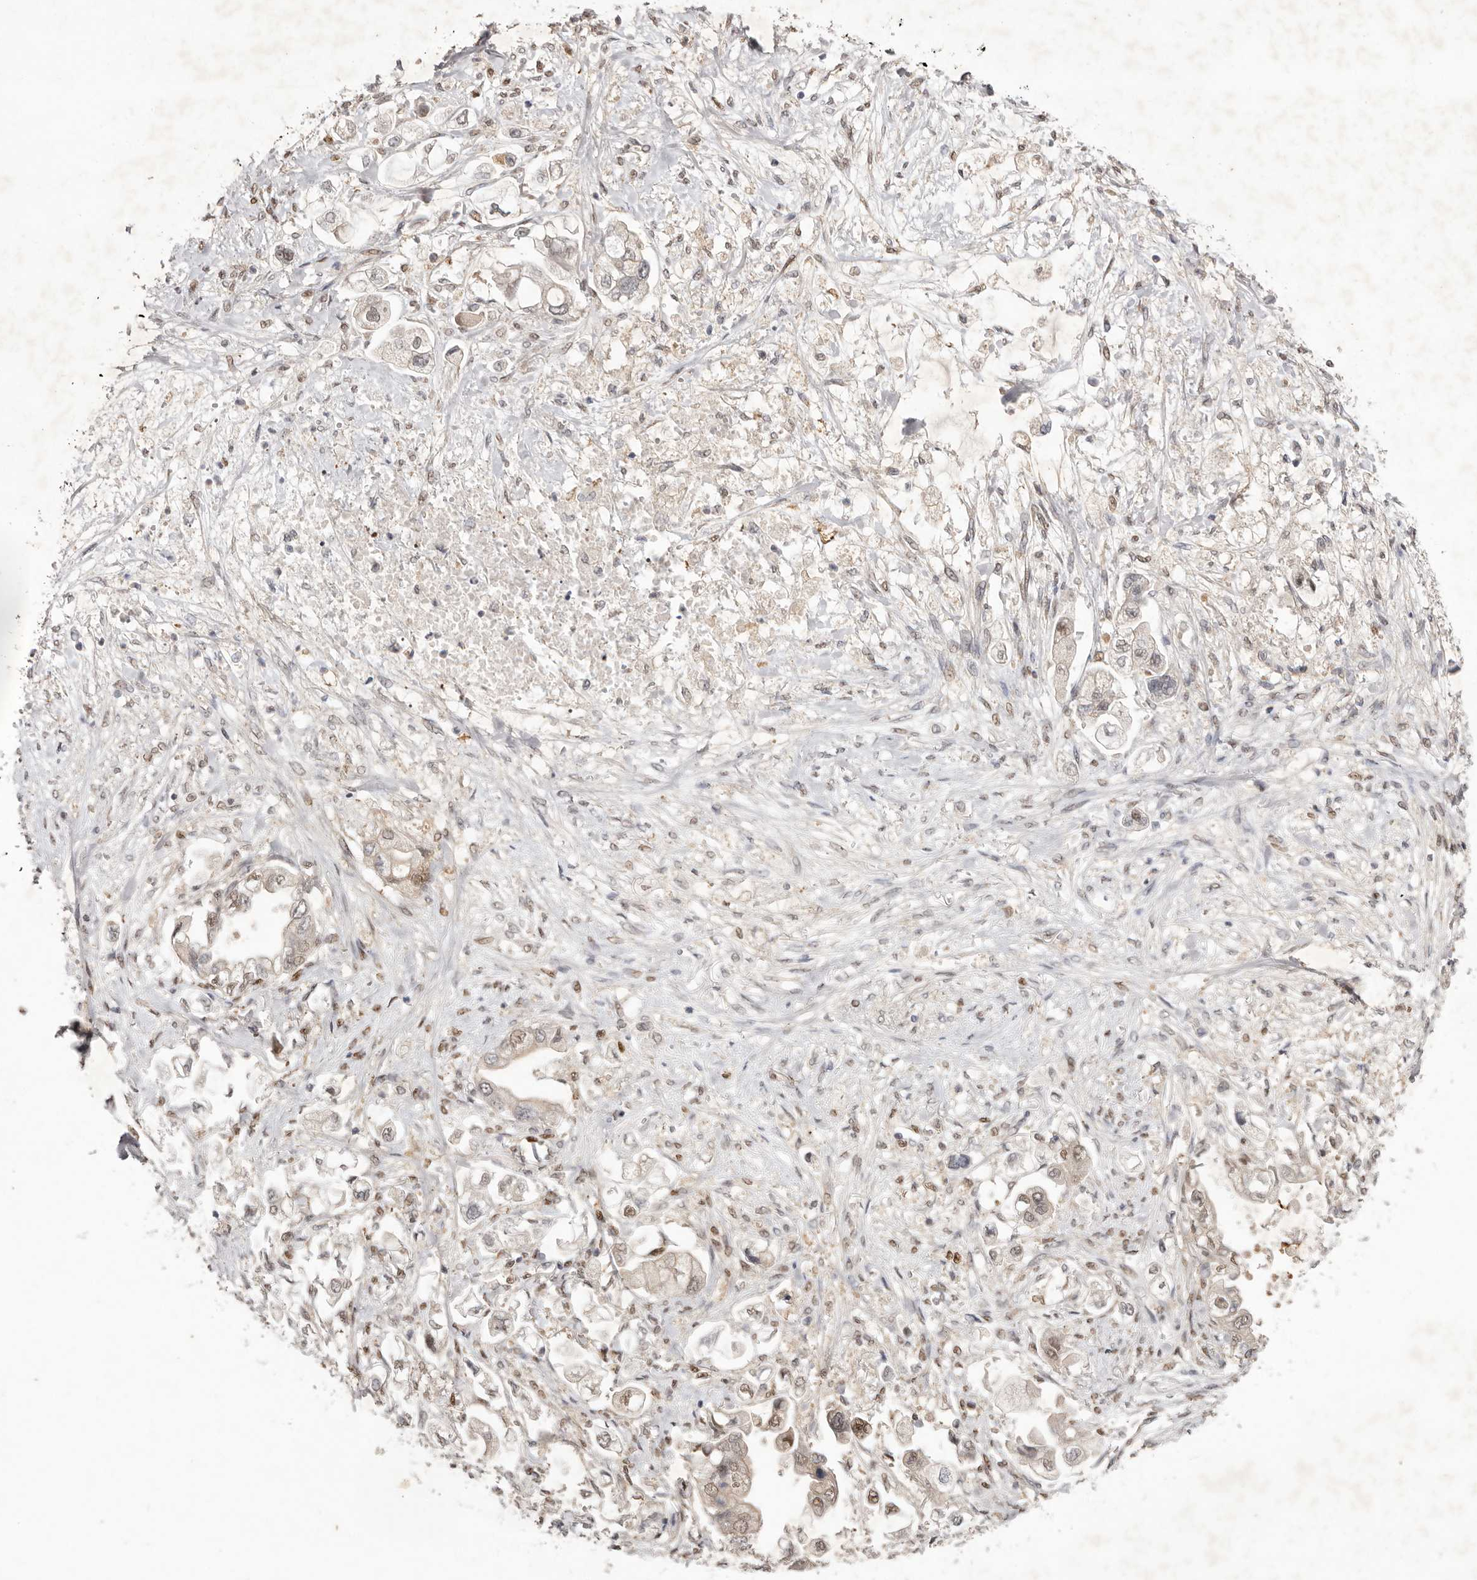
{"staining": {"intensity": "weak", "quantity": ">75%", "location": "cytoplasmic/membranous,nuclear"}, "tissue": "stomach cancer", "cell_type": "Tumor cells", "image_type": "cancer", "snomed": [{"axis": "morphology", "description": "Adenocarcinoma, NOS"}, {"axis": "topography", "description": "Stomach"}], "caption": "IHC (DAB (3,3'-diaminobenzidine)) staining of human stomach adenocarcinoma shows weak cytoplasmic/membranous and nuclear protein staining in approximately >75% of tumor cells.", "gene": "TADA1", "patient": {"sex": "male", "age": 62}}